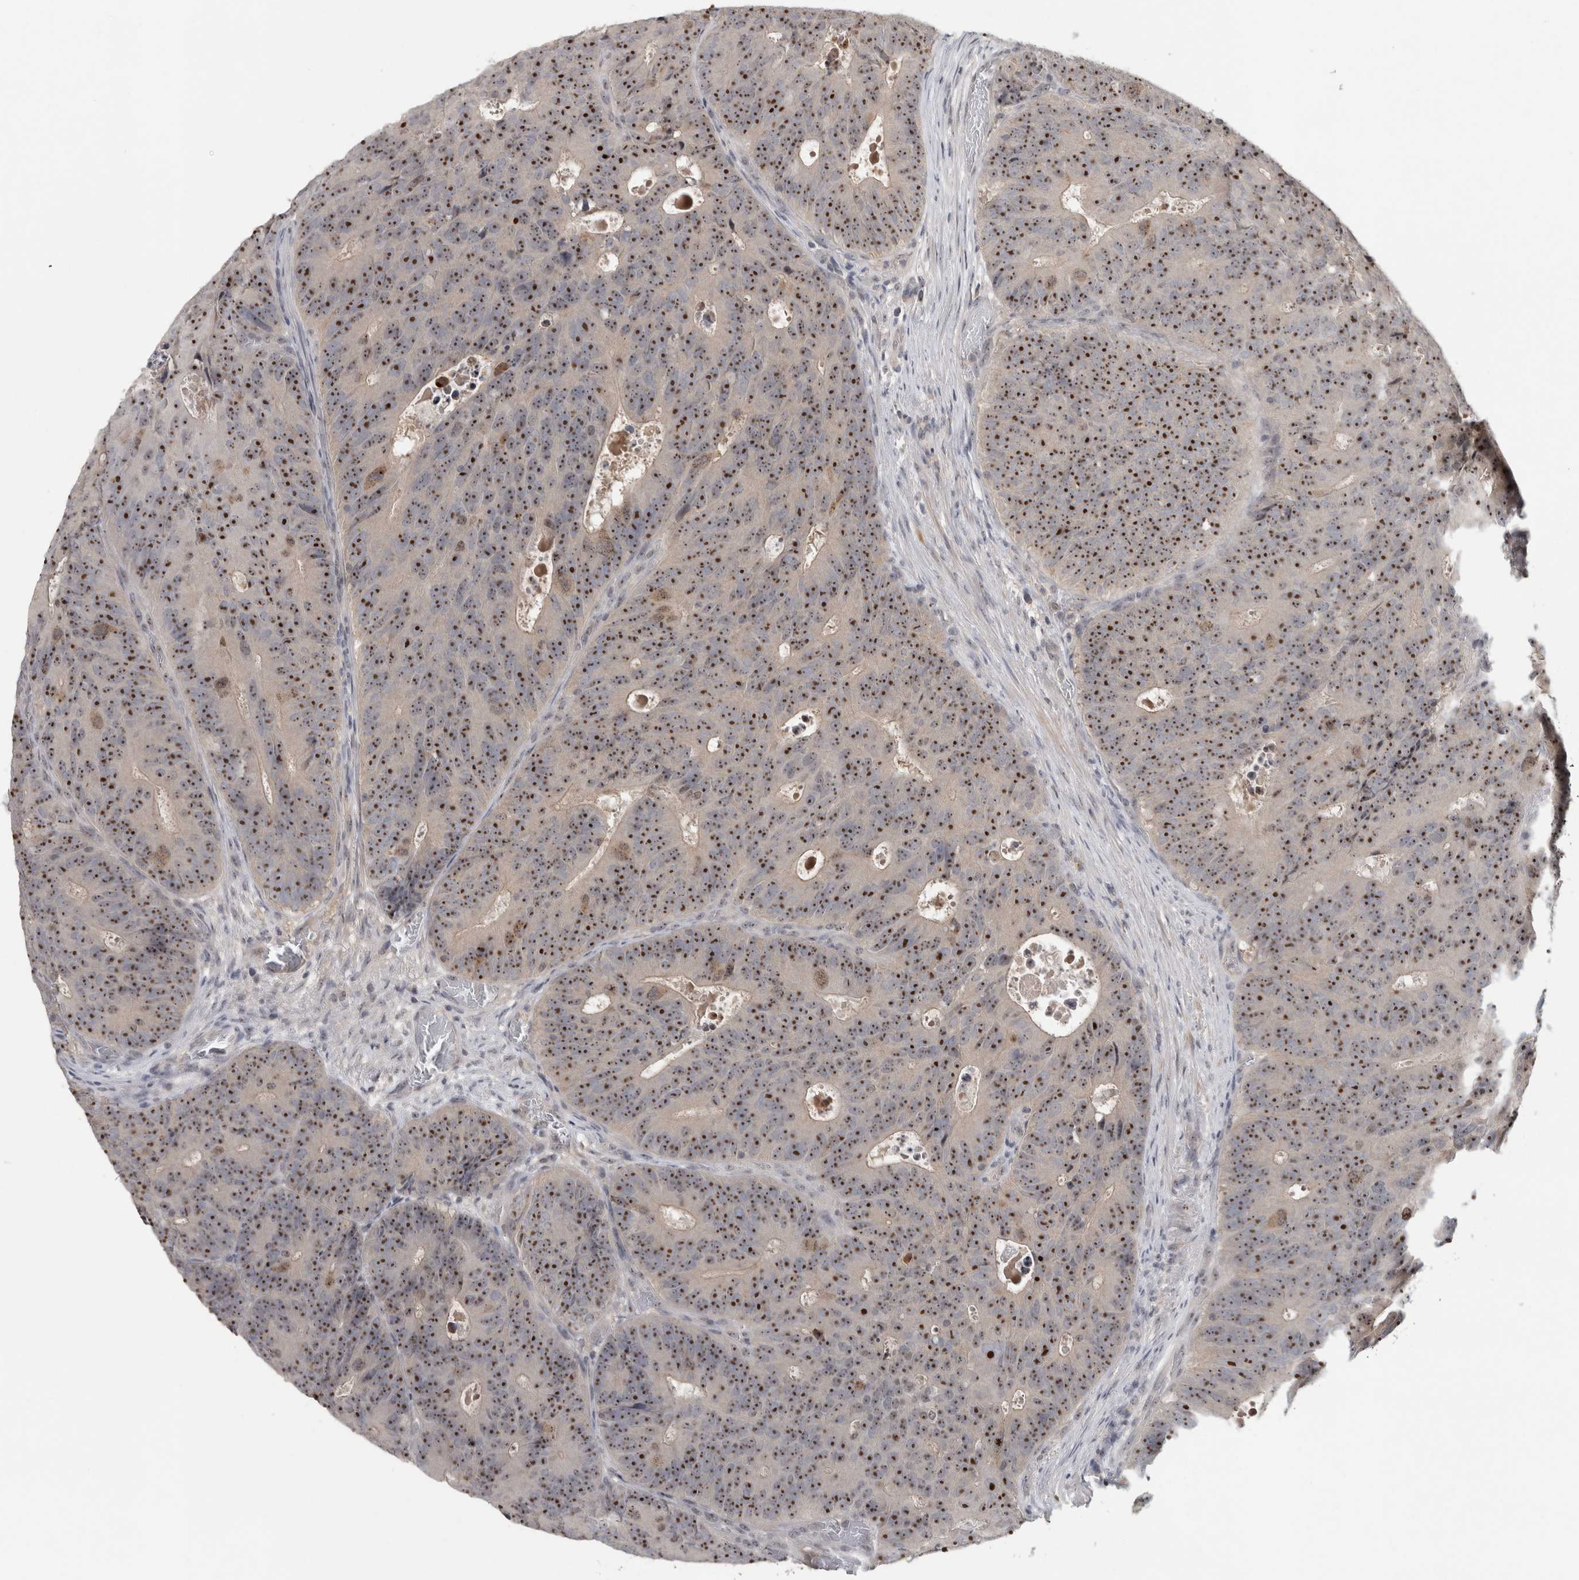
{"staining": {"intensity": "strong", "quantity": ">75%", "location": "nuclear"}, "tissue": "colorectal cancer", "cell_type": "Tumor cells", "image_type": "cancer", "snomed": [{"axis": "morphology", "description": "Adenocarcinoma, NOS"}, {"axis": "topography", "description": "Colon"}], "caption": "Protein expression analysis of colorectal cancer shows strong nuclear positivity in approximately >75% of tumor cells.", "gene": "RBM28", "patient": {"sex": "male", "age": 87}}